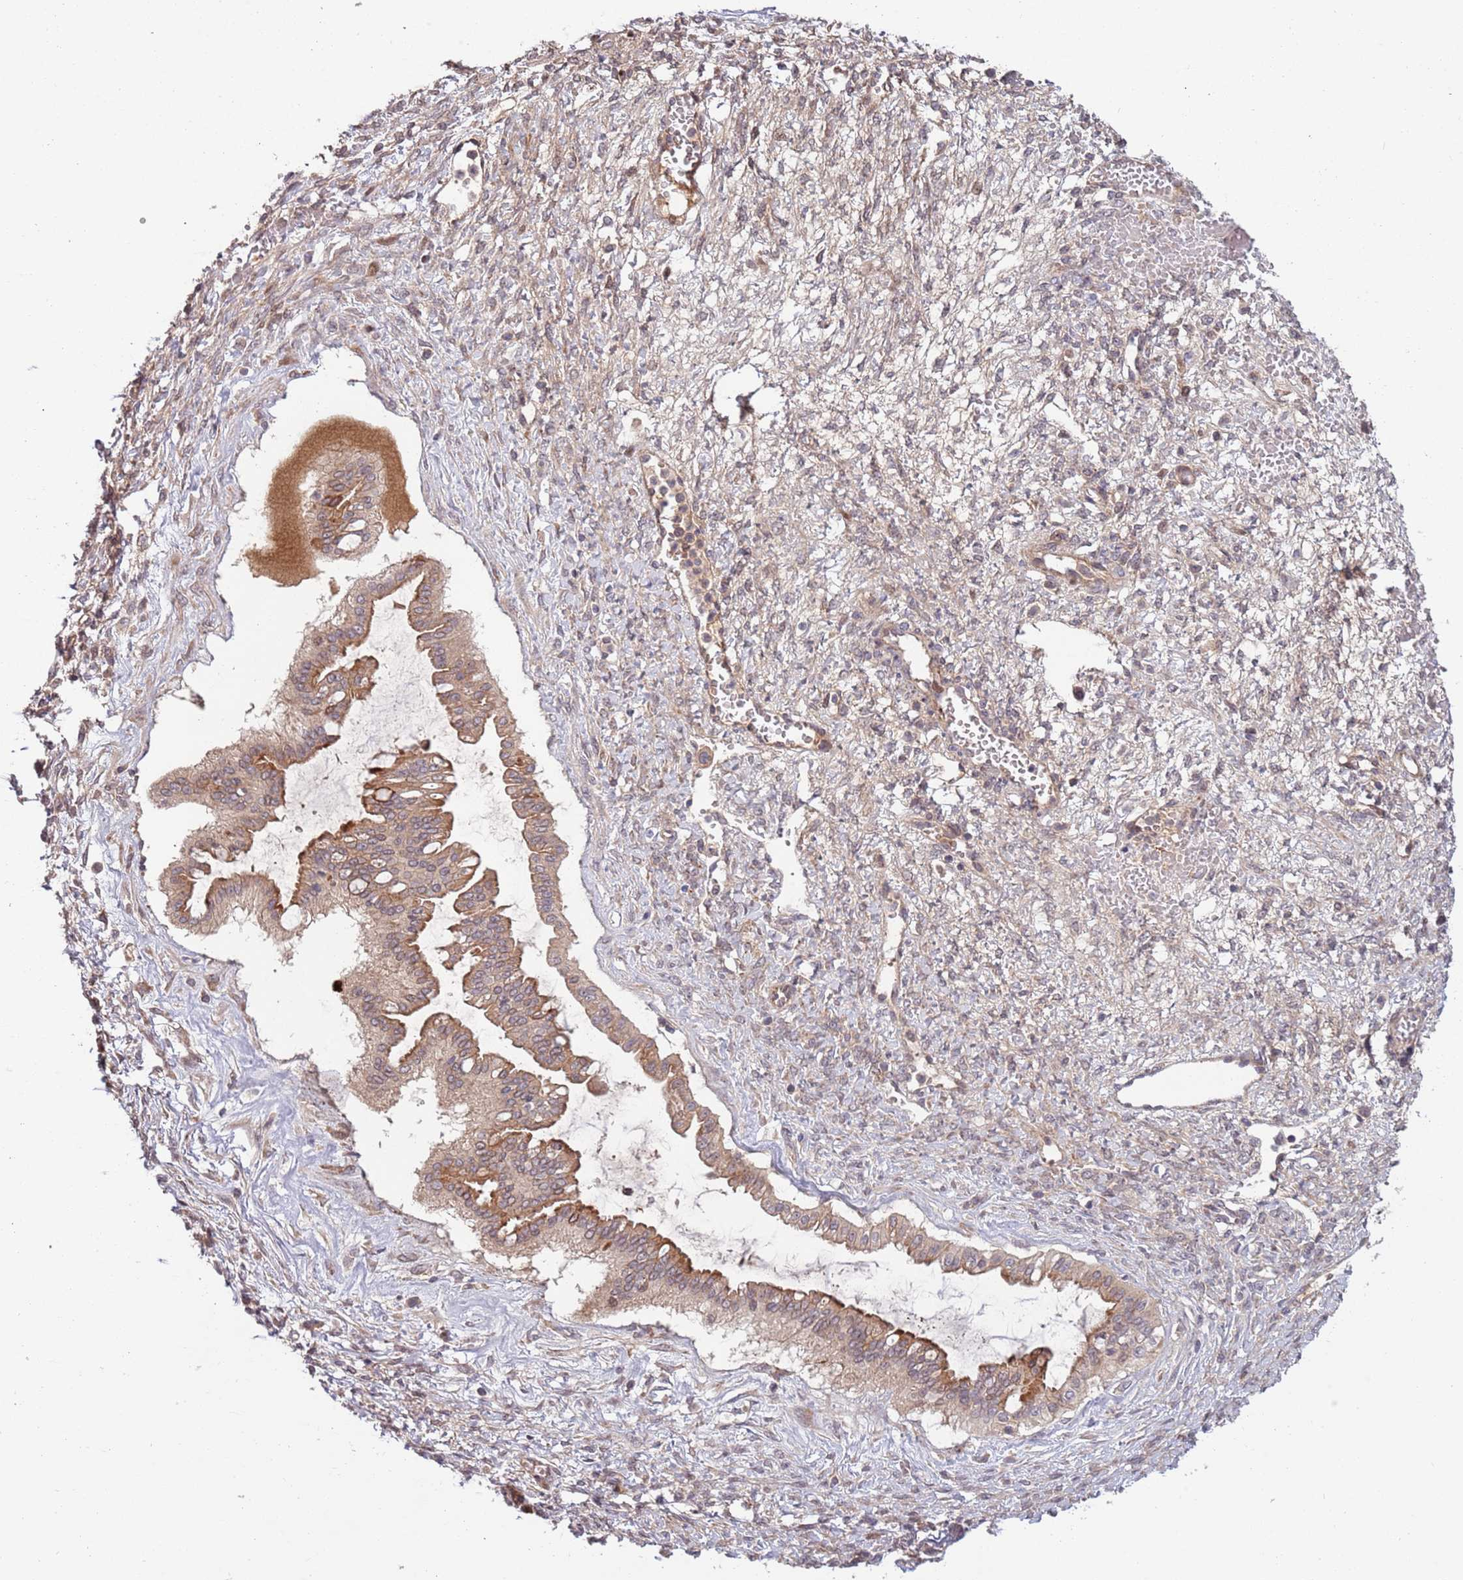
{"staining": {"intensity": "moderate", "quantity": ">75%", "location": "cytoplasmic/membranous"}, "tissue": "ovarian cancer", "cell_type": "Tumor cells", "image_type": "cancer", "snomed": [{"axis": "morphology", "description": "Cystadenocarcinoma, mucinous, NOS"}, {"axis": "topography", "description": "Ovary"}], "caption": "Immunohistochemical staining of human ovarian mucinous cystadenocarcinoma displays medium levels of moderate cytoplasmic/membranous protein positivity in about >75% of tumor cells.", "gene": "NT5DC4", "patient": {"sex": "female", "age": 73}}